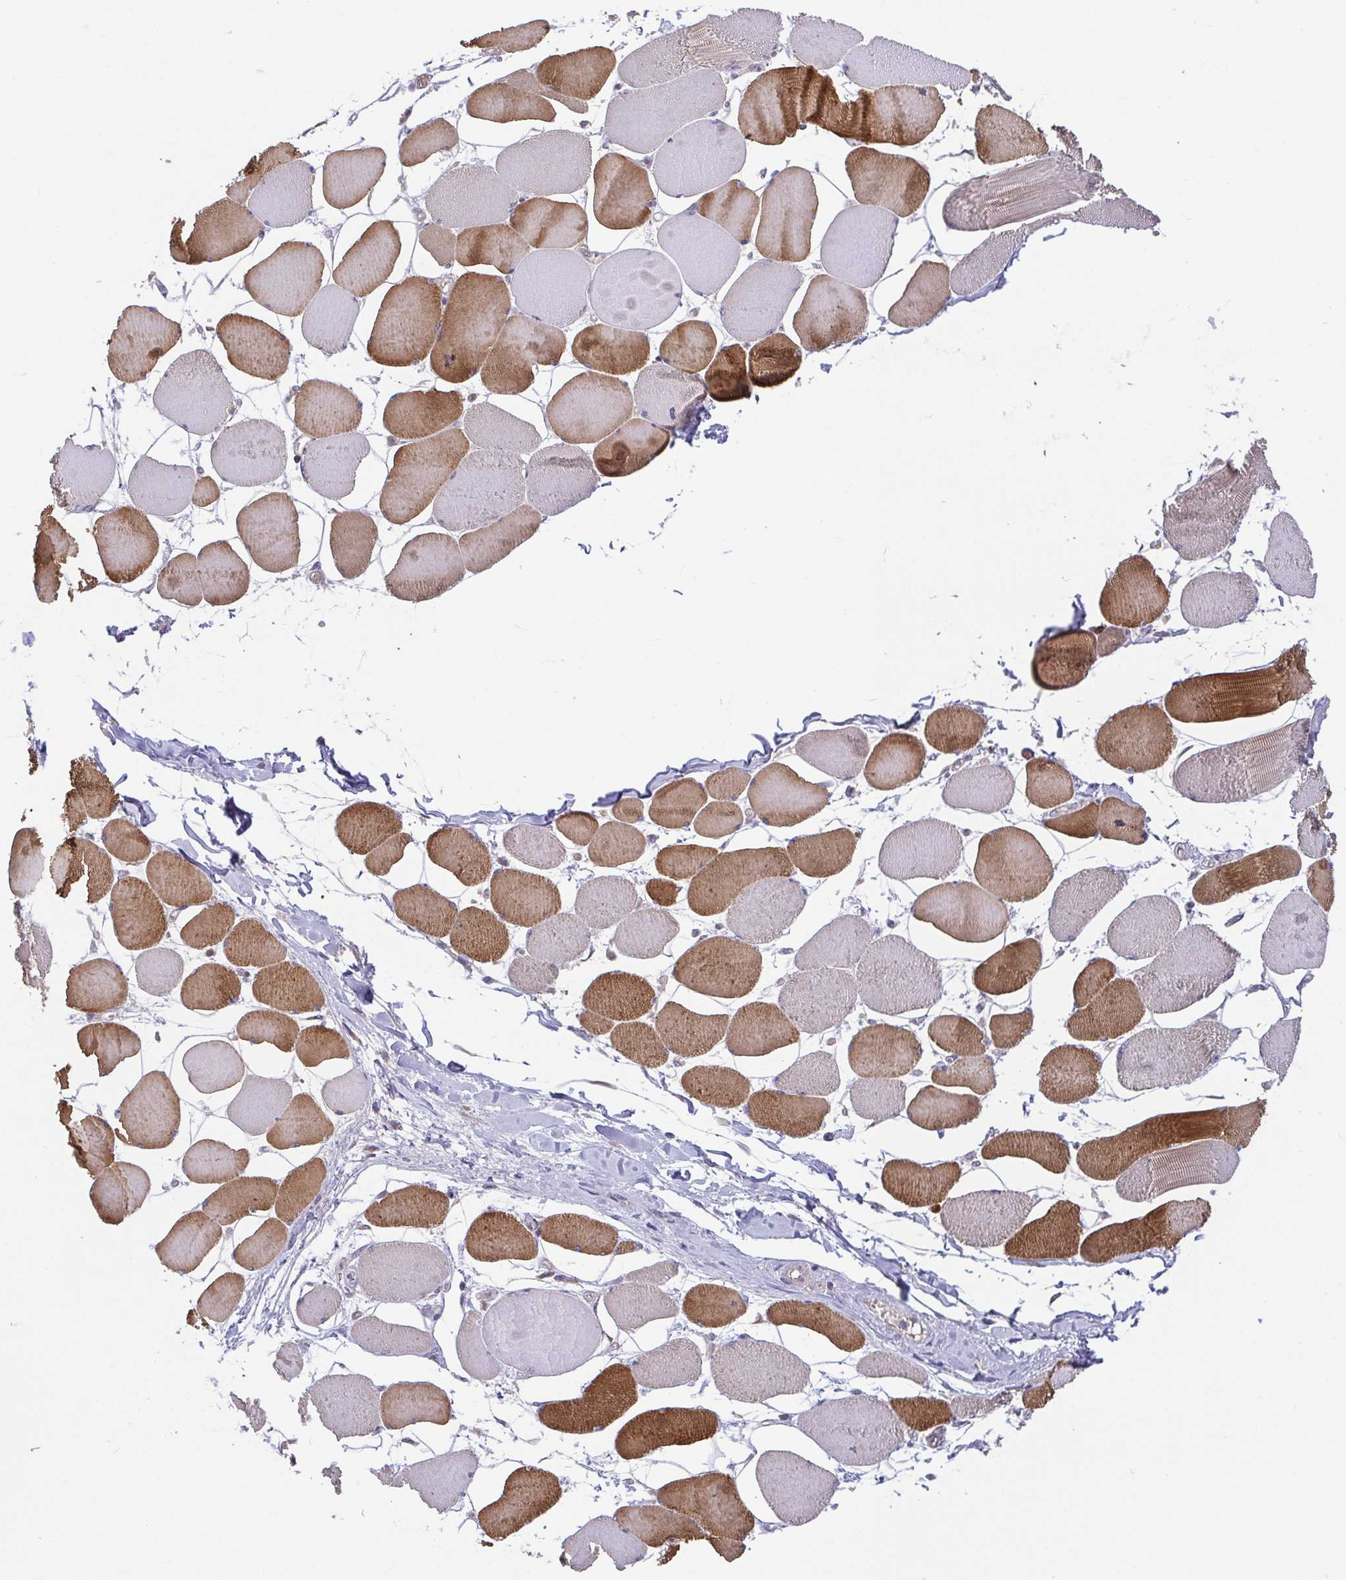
{"staining": {"intensity": "strong", "quantity": "25%-75%", "location": "cytoplasmic/membranous"}, "tissue": "skeletal muscle", "cell_type": "Myocytes", "image_type": "normal", "snomed": [{"axis": "morphology", "description": "Normal tissue, NOS"}, {"axis": "topography", "description": "Skeletal muscle"}], "caption": "A histopathology image showing strong cytoplasmic/membranous expression in approximately 25%-75% of myocytes in benign skeletal muscle, as visualized by brown immunohistochemical staining.", "gene": "OSBPL7", "patient": {"sex": "female", "age": 75}}